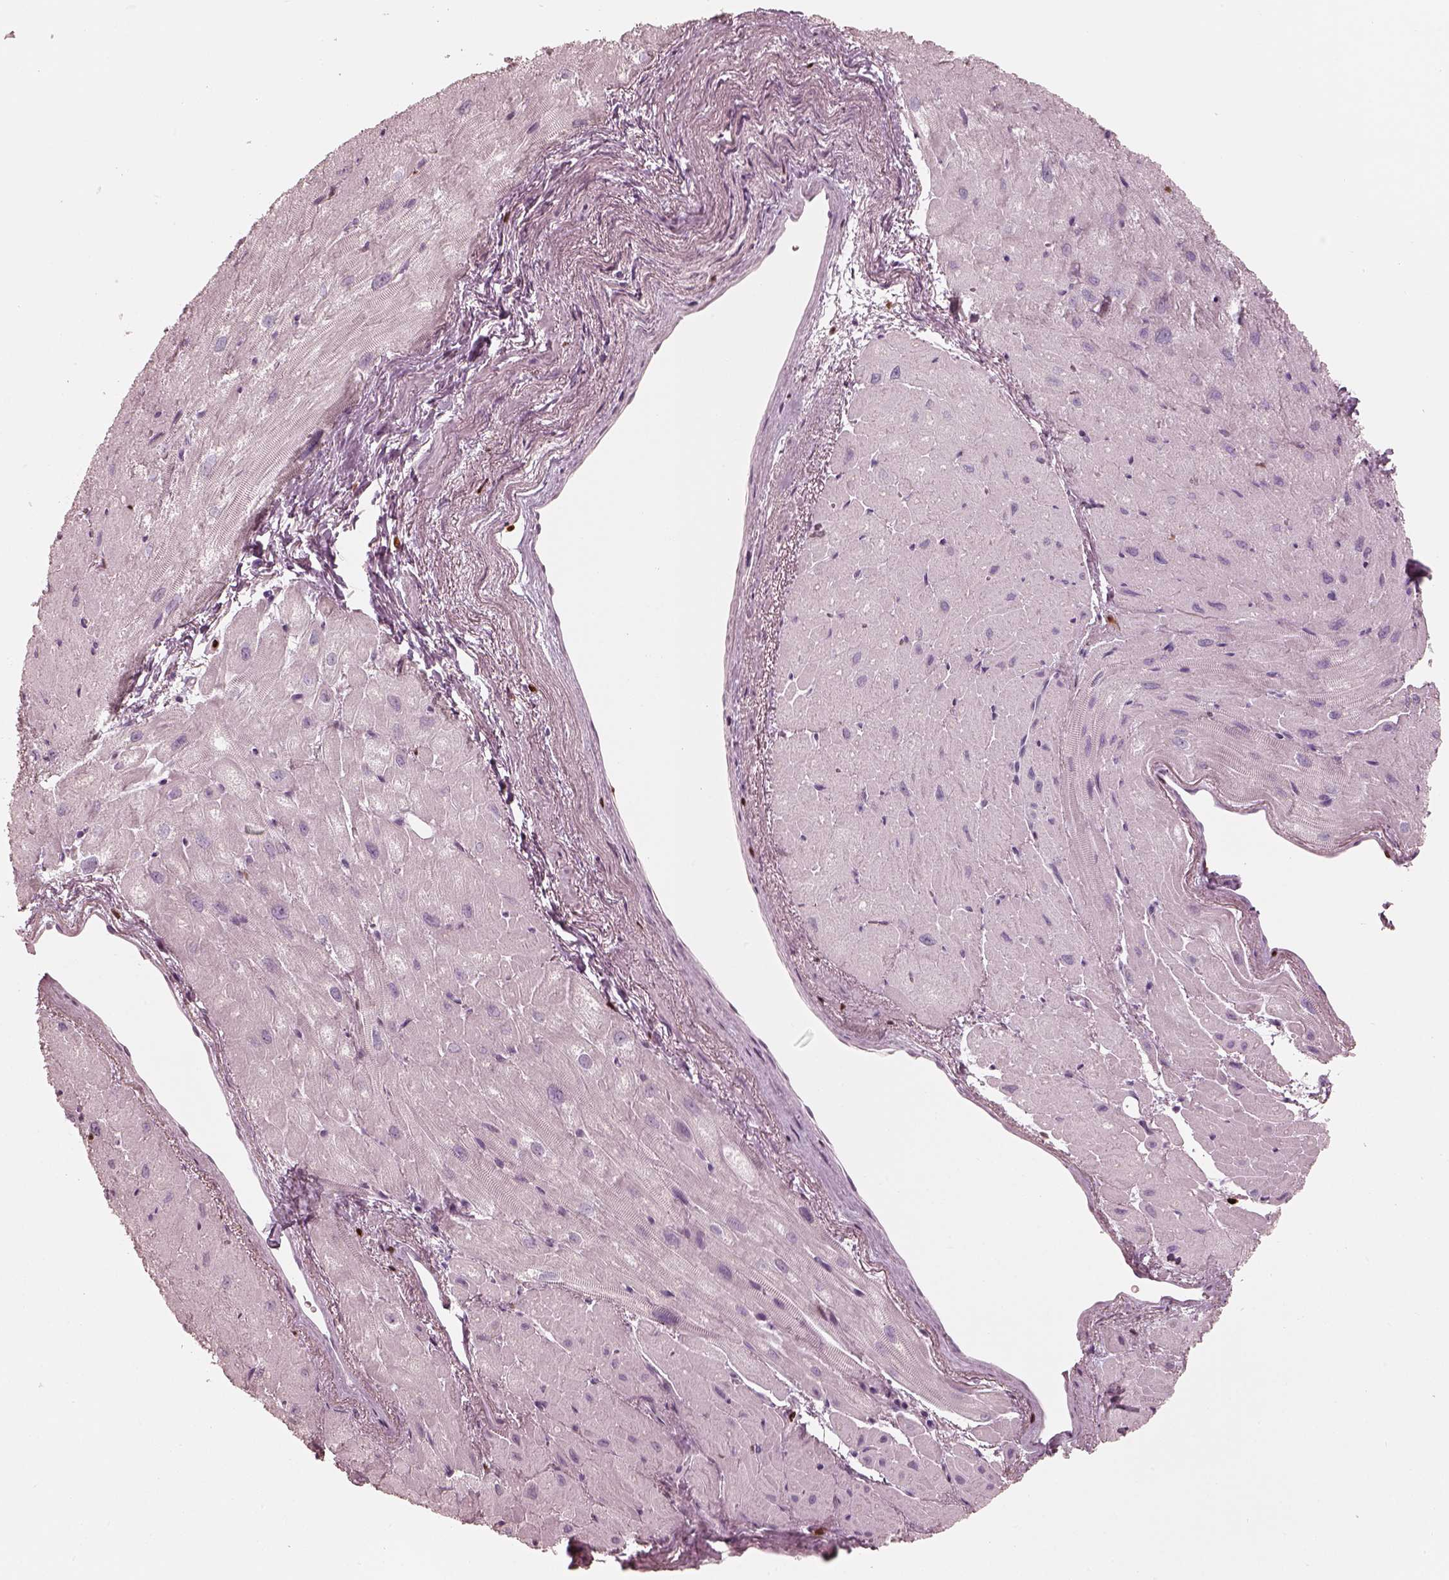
{"staining": {"intensity": "negative", "quantity": "none", "location": "none"}, "tissue": "heart muscle", "cell_type": "Cardiomyocytes", "image_type": "normal", "snomed": [{"axis": "morphology", "description": "Normal tissue, NOS"}, {"axis": "topography", "description": "Heart"}], "caption": "This is an immunohistochemistry photomicrograph of unremarkable human heart muscle. There is no positivity in cardiomyocytes.", "gene": "ALOX5", "patient": {"sex": "male", "age": 62}}